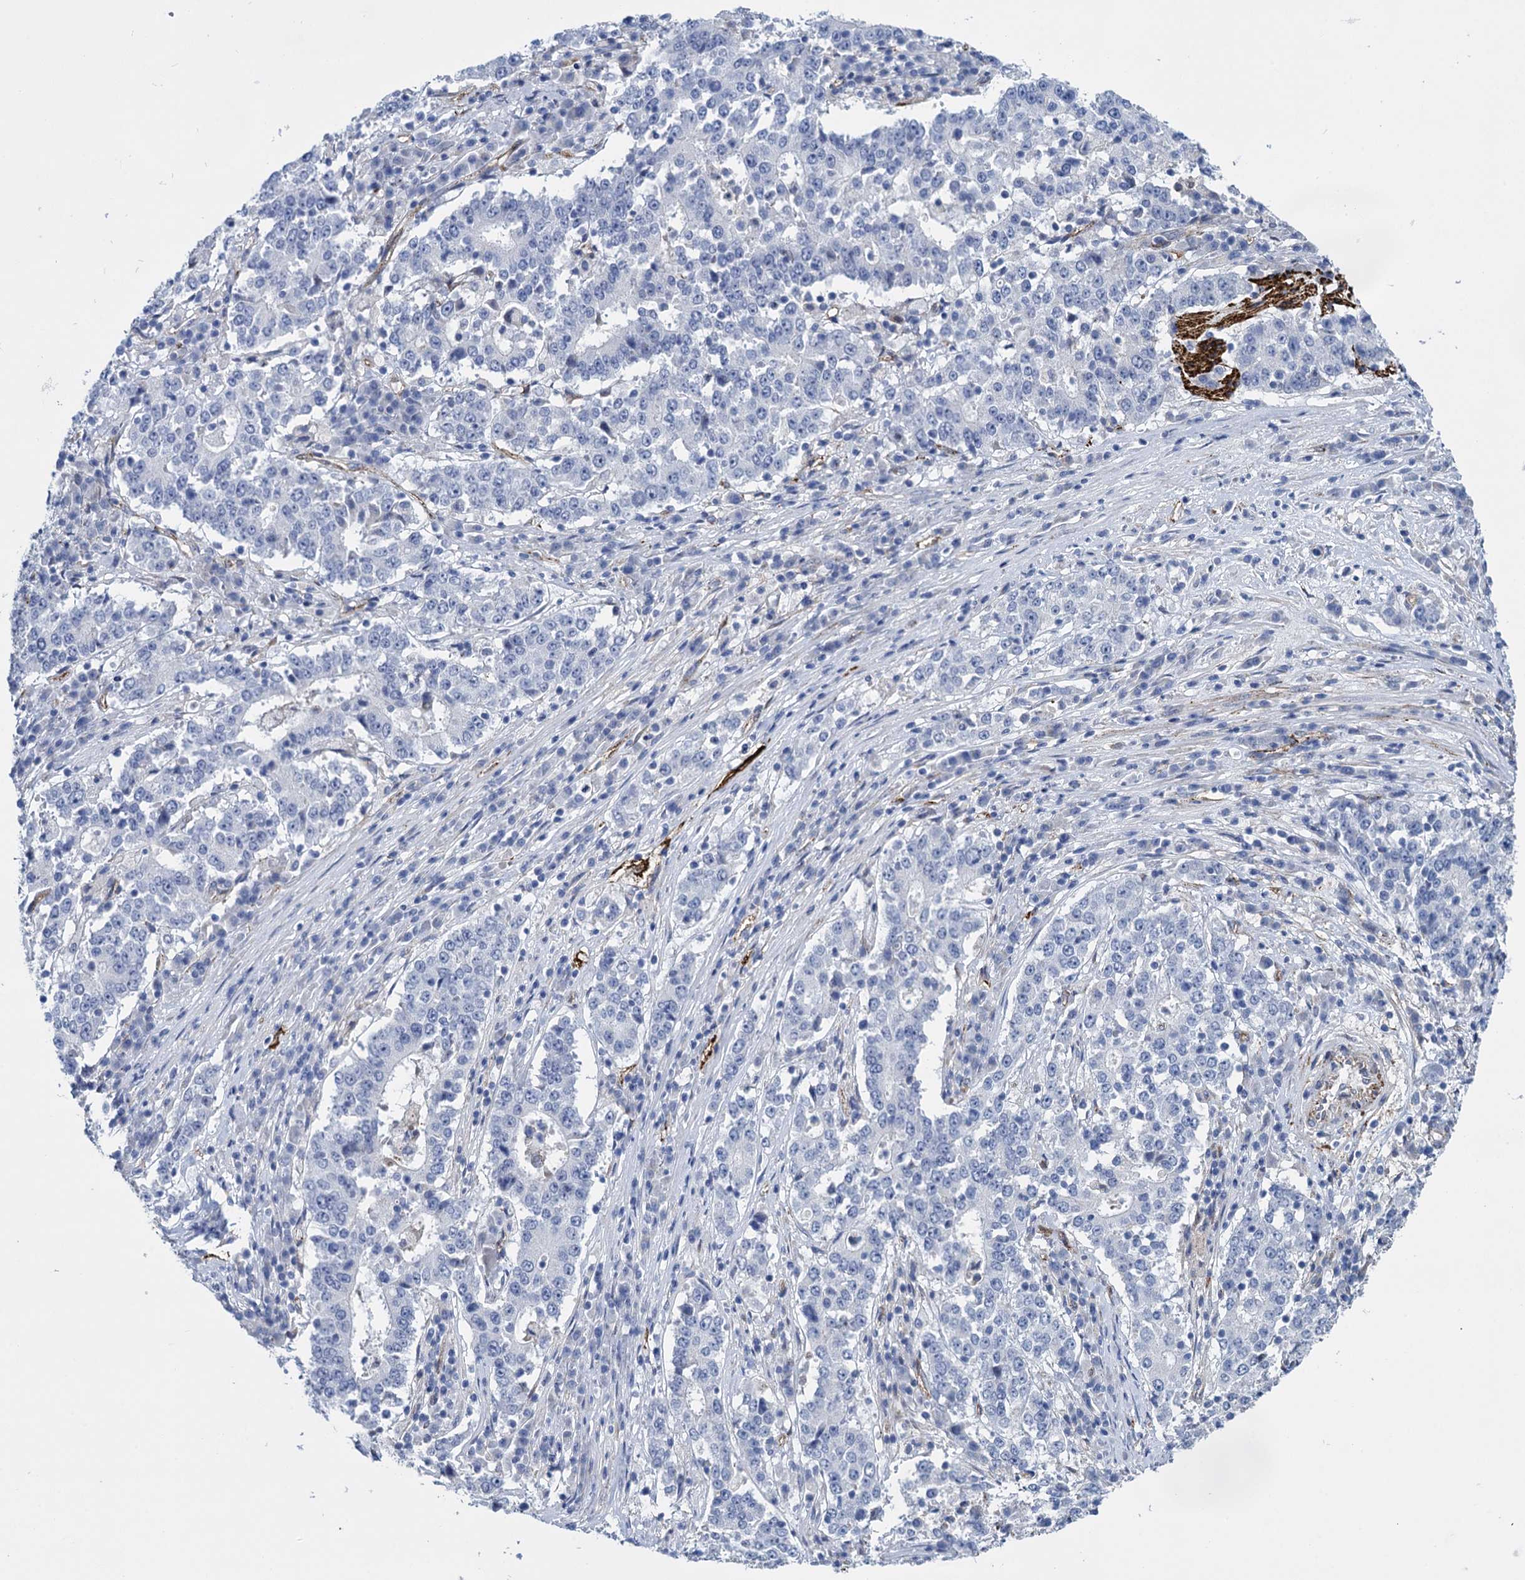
{"staining": {"intensity": "negative", "quantity": "none", "location": "none"}, "tissue": "stomach cancer", "cell_type": "Tumor cells", "image_type": "cancer", "snomed": [{"axis": "morphology", "description": "Adenocarcinoma, NOS"}, {"axis": "topography", "description": "Stomach"}], "caption": "This is a micrograph of immunohistochemistry staining of stomach adenocarcinoma, which shows no expression in tumor cells.", "gene": "SNCG", "patient": {"sex": "male", "age": 59}}